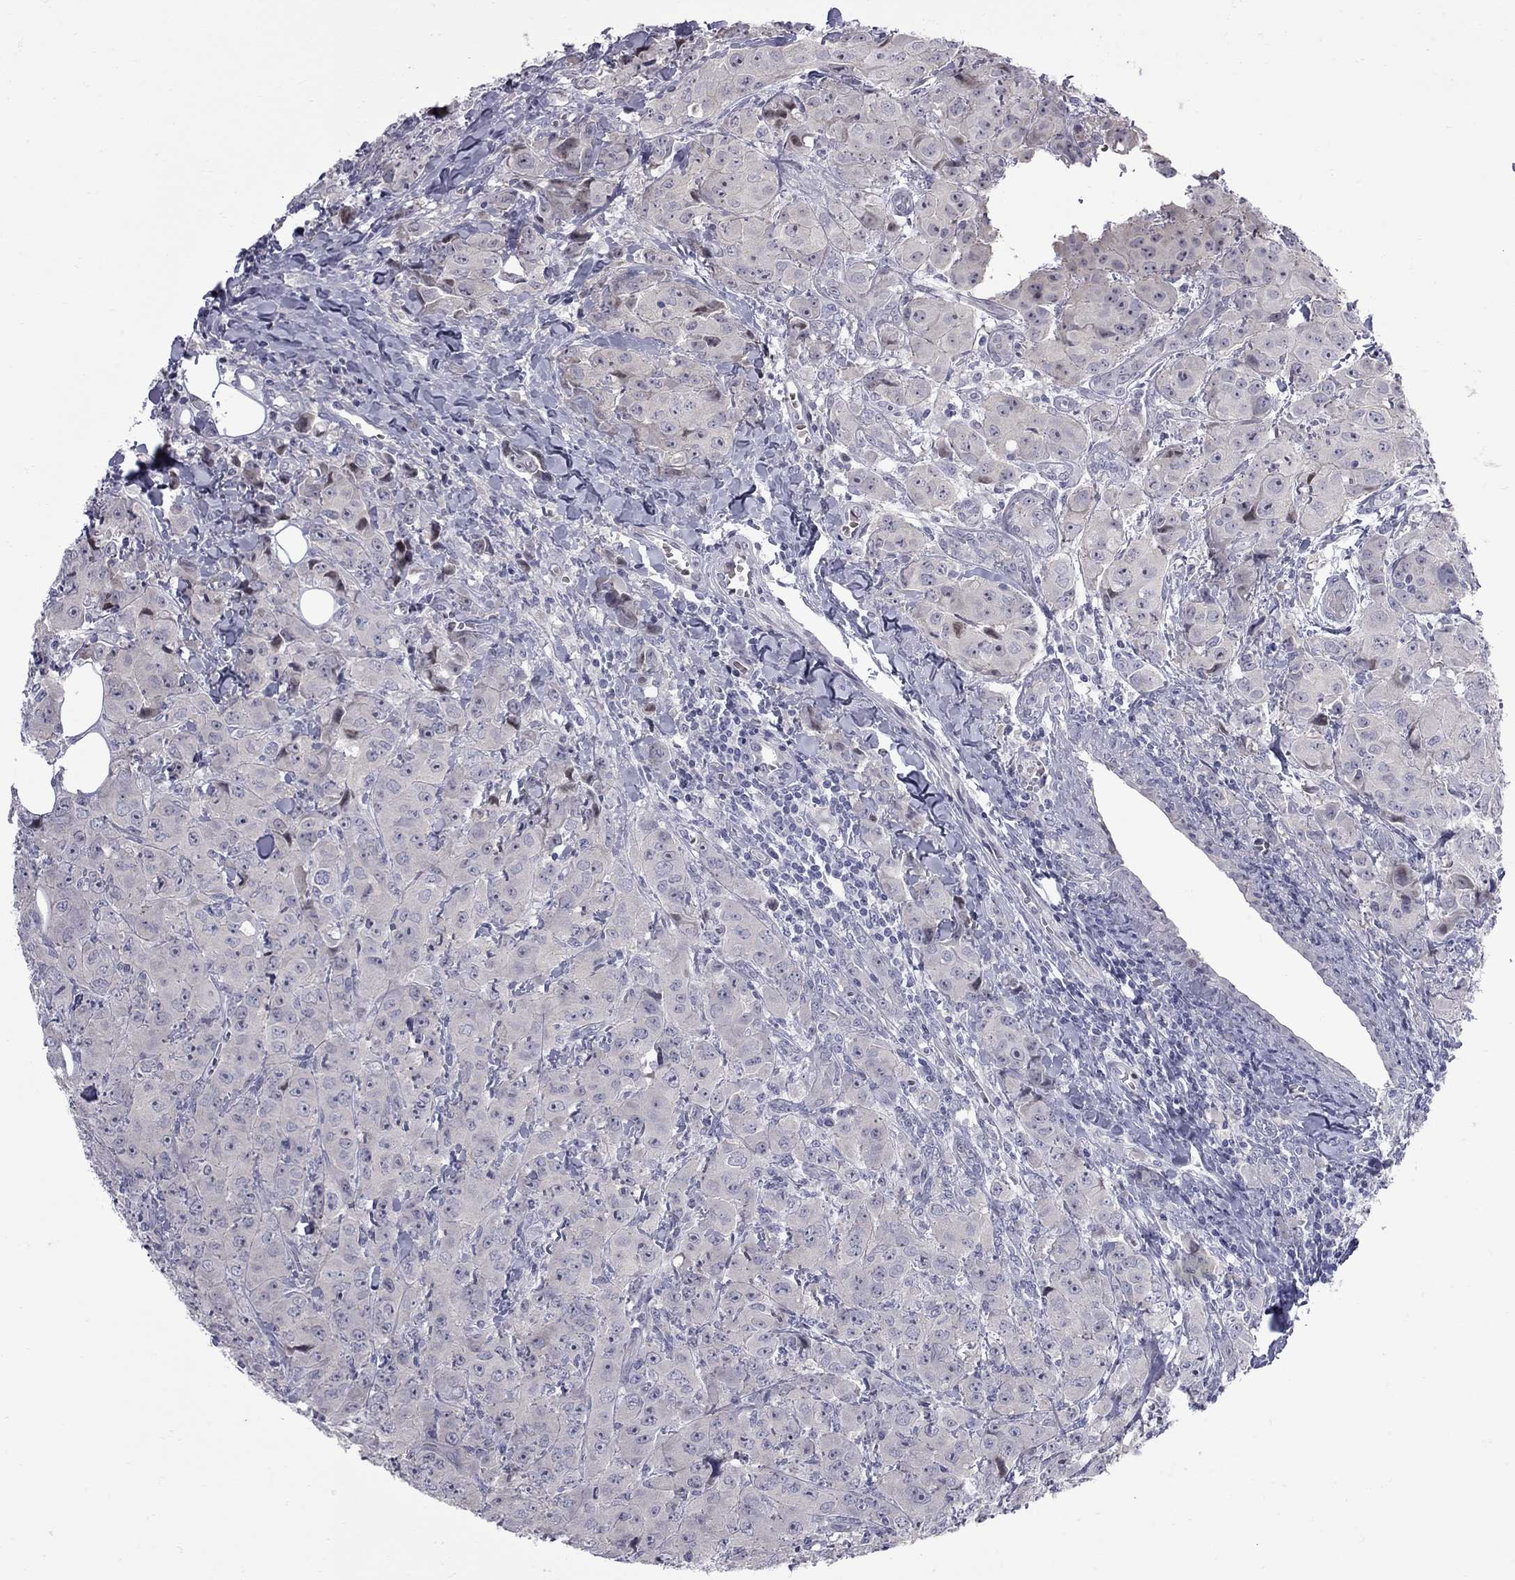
{"staining": {"intensity": "negative", "quantity": "none", "location": "none"}, "tissue": "breast cancer", "cell_type": "Tumor cells", "image_type": "cancer", "snomed": [{"axis": "morphology", "description": "Duct carcinoma"}, {"axis": "topography", "description": "Breast"}], "caption": "This is a image of IHC staining of breast infiltrating ductal carcinoma, which shows no positivity in tumor cells. (DAB (3,3'-diaminobenzidine) immunohistochemistry, high magnification).", "gene": "NRARP", "patient": {"sex": "female", "age": 43}}